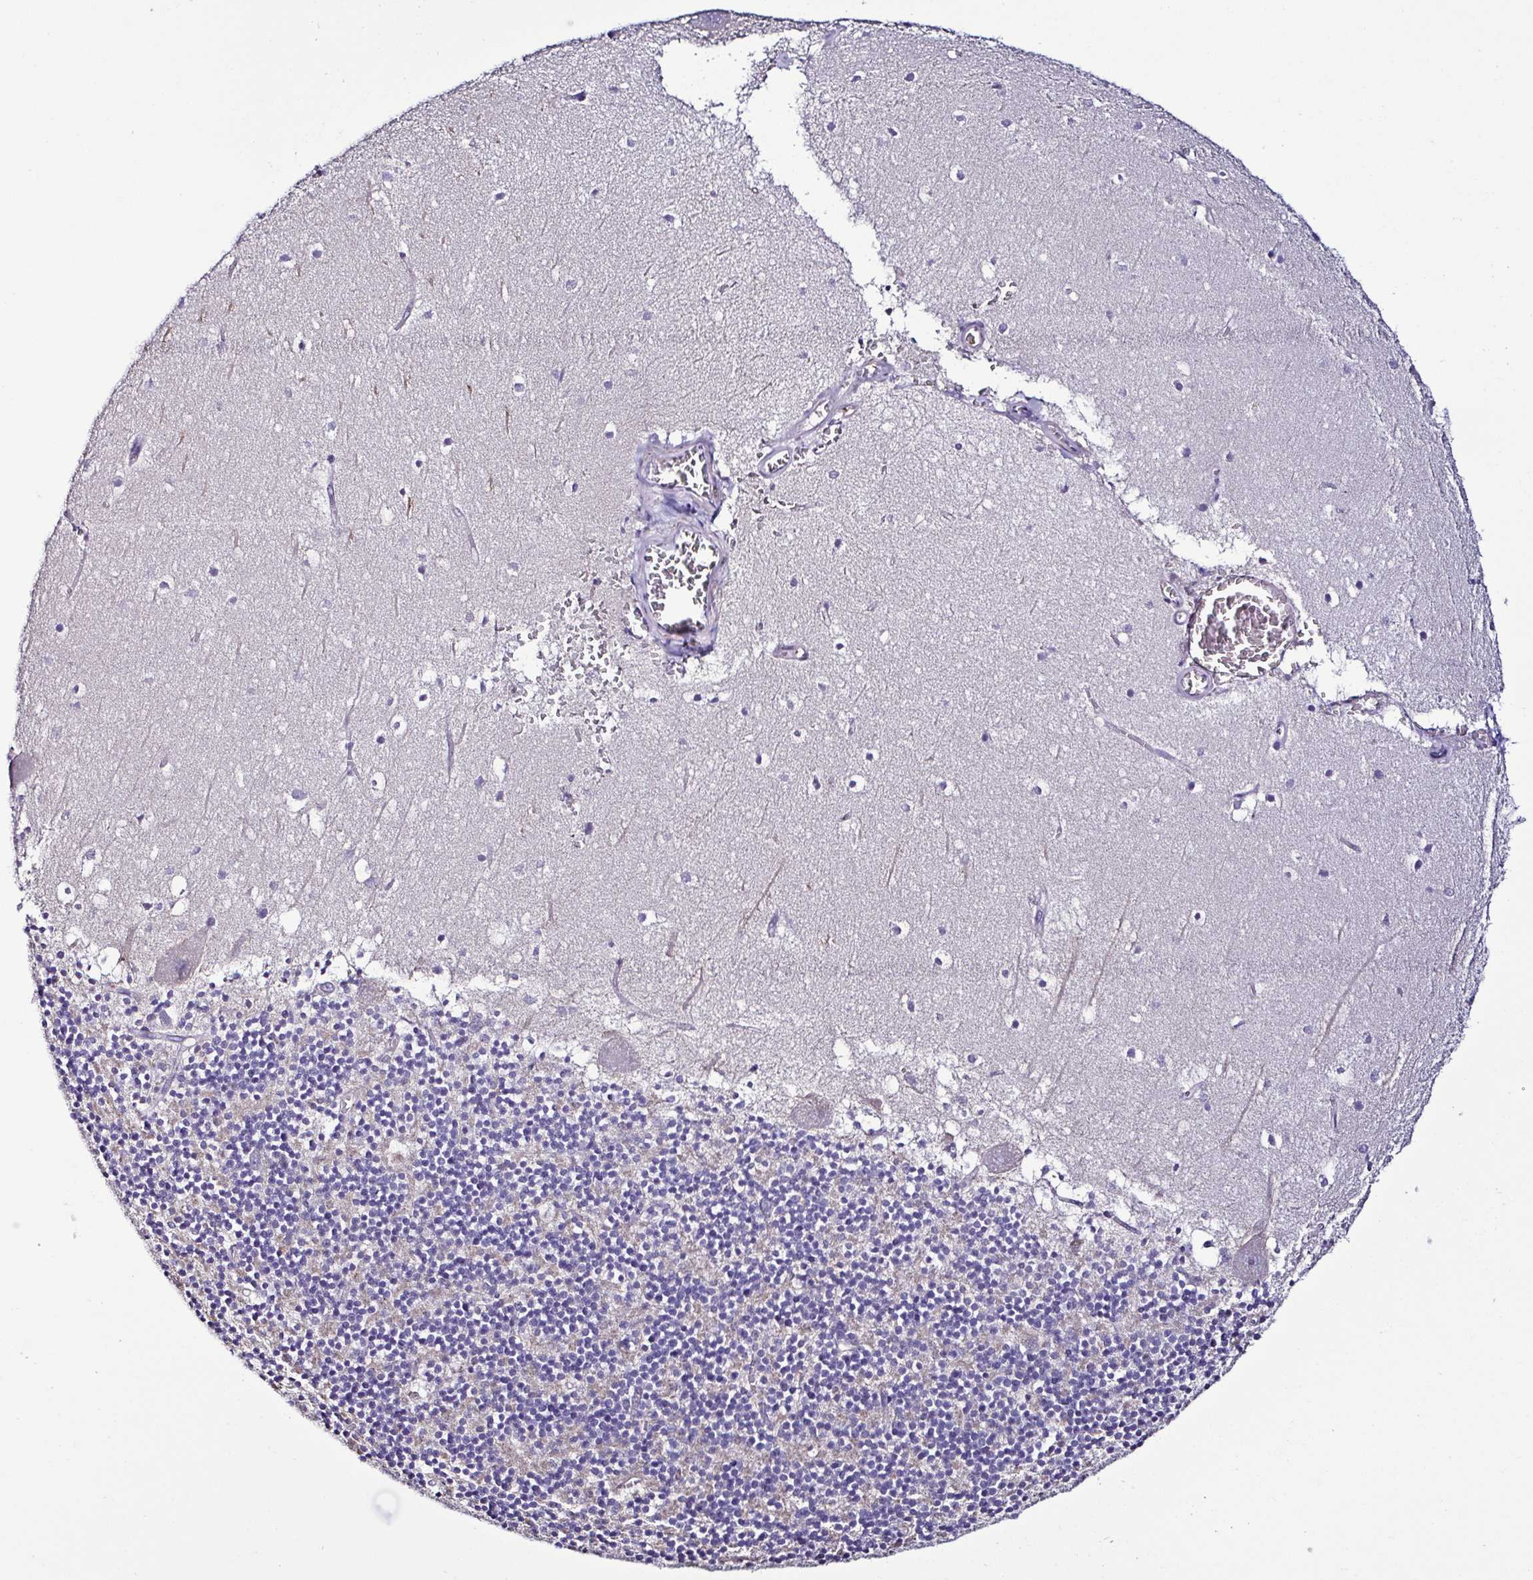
{"staining": {"intensity": "negative", "quantity": "none", "location": "none"}, "tissue": "cerebellum", "cell_type": "Cells in granular layer", "image_type": "normal", "snomed": [{"axis": "morphology", "description": "Normal tissue, NOS"}, {"axis": "topography", "description": "Cerebellum"}], "caption": "The histopathology image reveals no significant staining in cells in granular layer of cerebellum.", "gene": "TNNT2", "patient": {"sex": "male", "age": 54}}